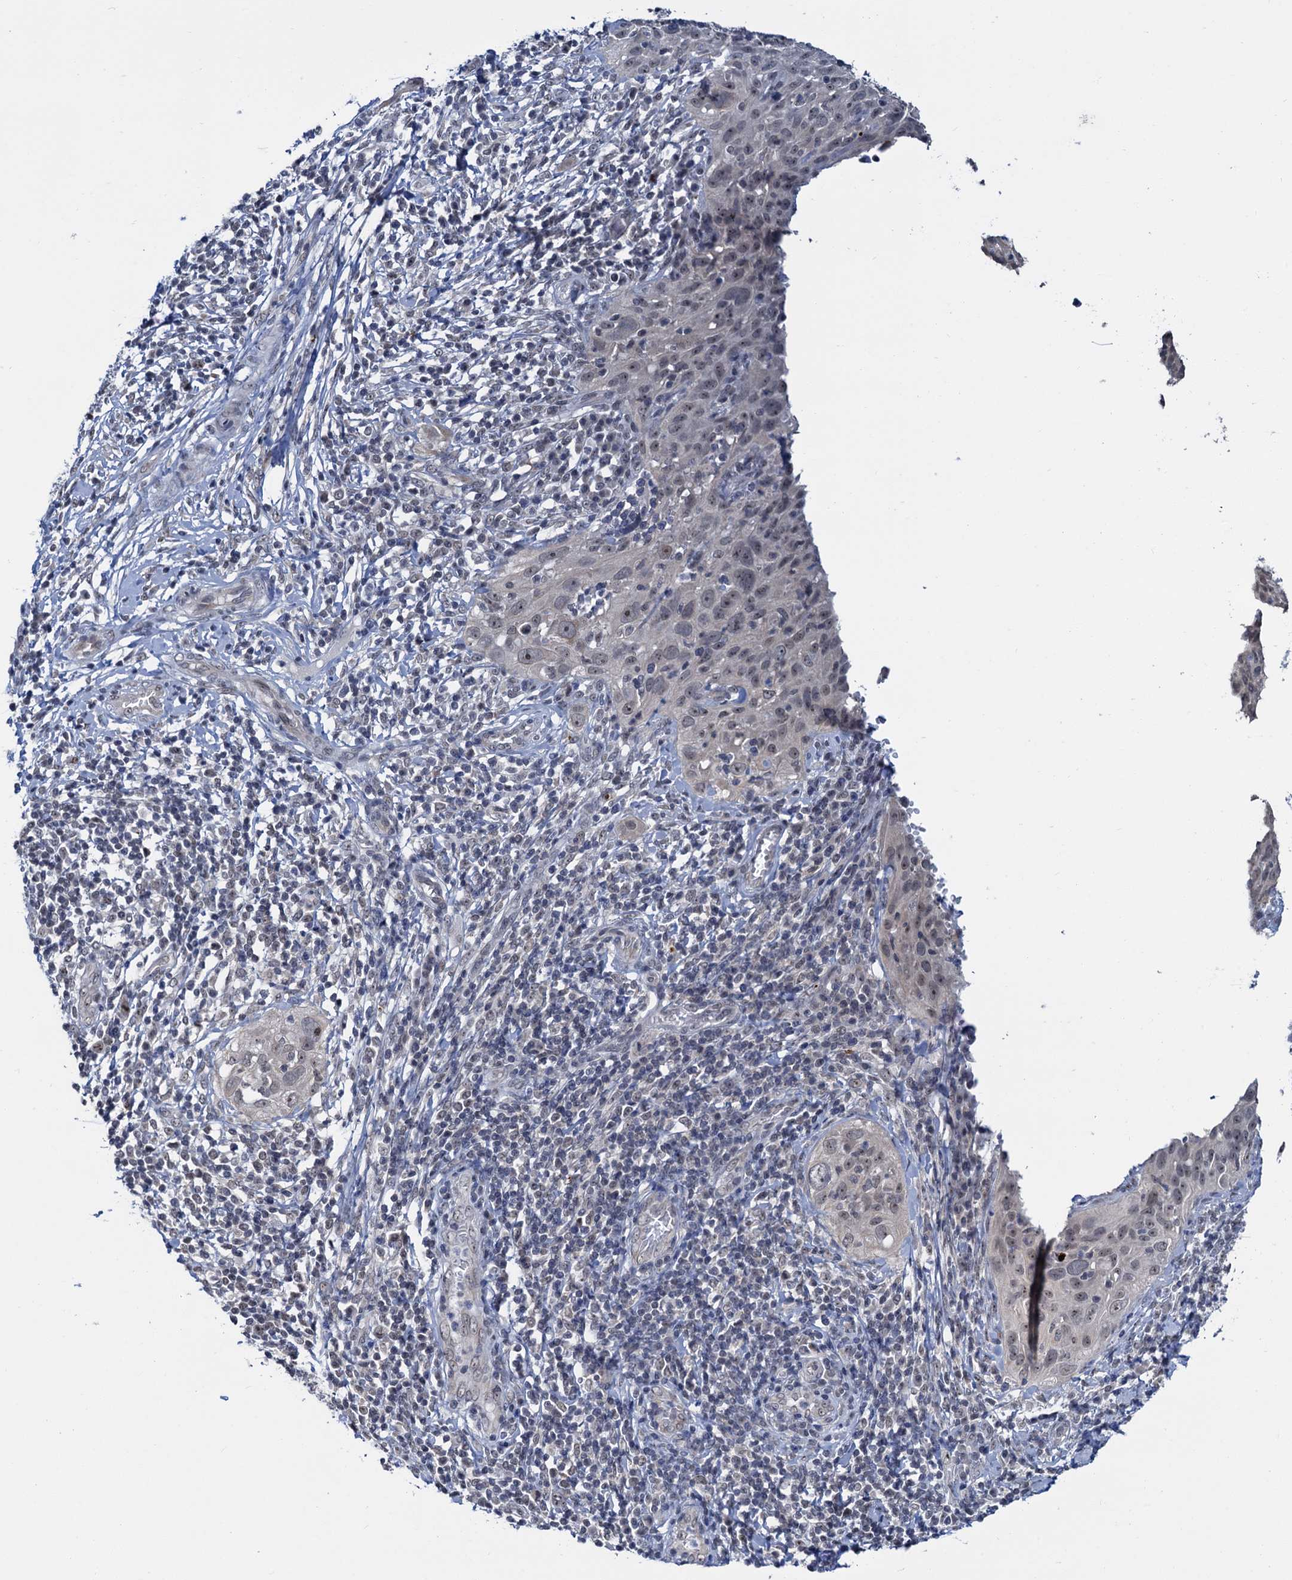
{"staining": {"intensity": "weak", "quantity": "<25%", "location": "nuclear"}, "tissue": "cervical cancer", "cell_type": "Tumor cells", "image_type": "cancer", "snomed": [{"axis": "morphology", "description": "Squamous cell carcinoma, NOS"}, {"axis": "topography", "description": "Cervix"}], "caption": "Cervical cancer stained for a protein using immunohistochemistry reveals no expression tumor cells.", "gene": "NAT10", "patient": {"sex": "female", "age": 31}}